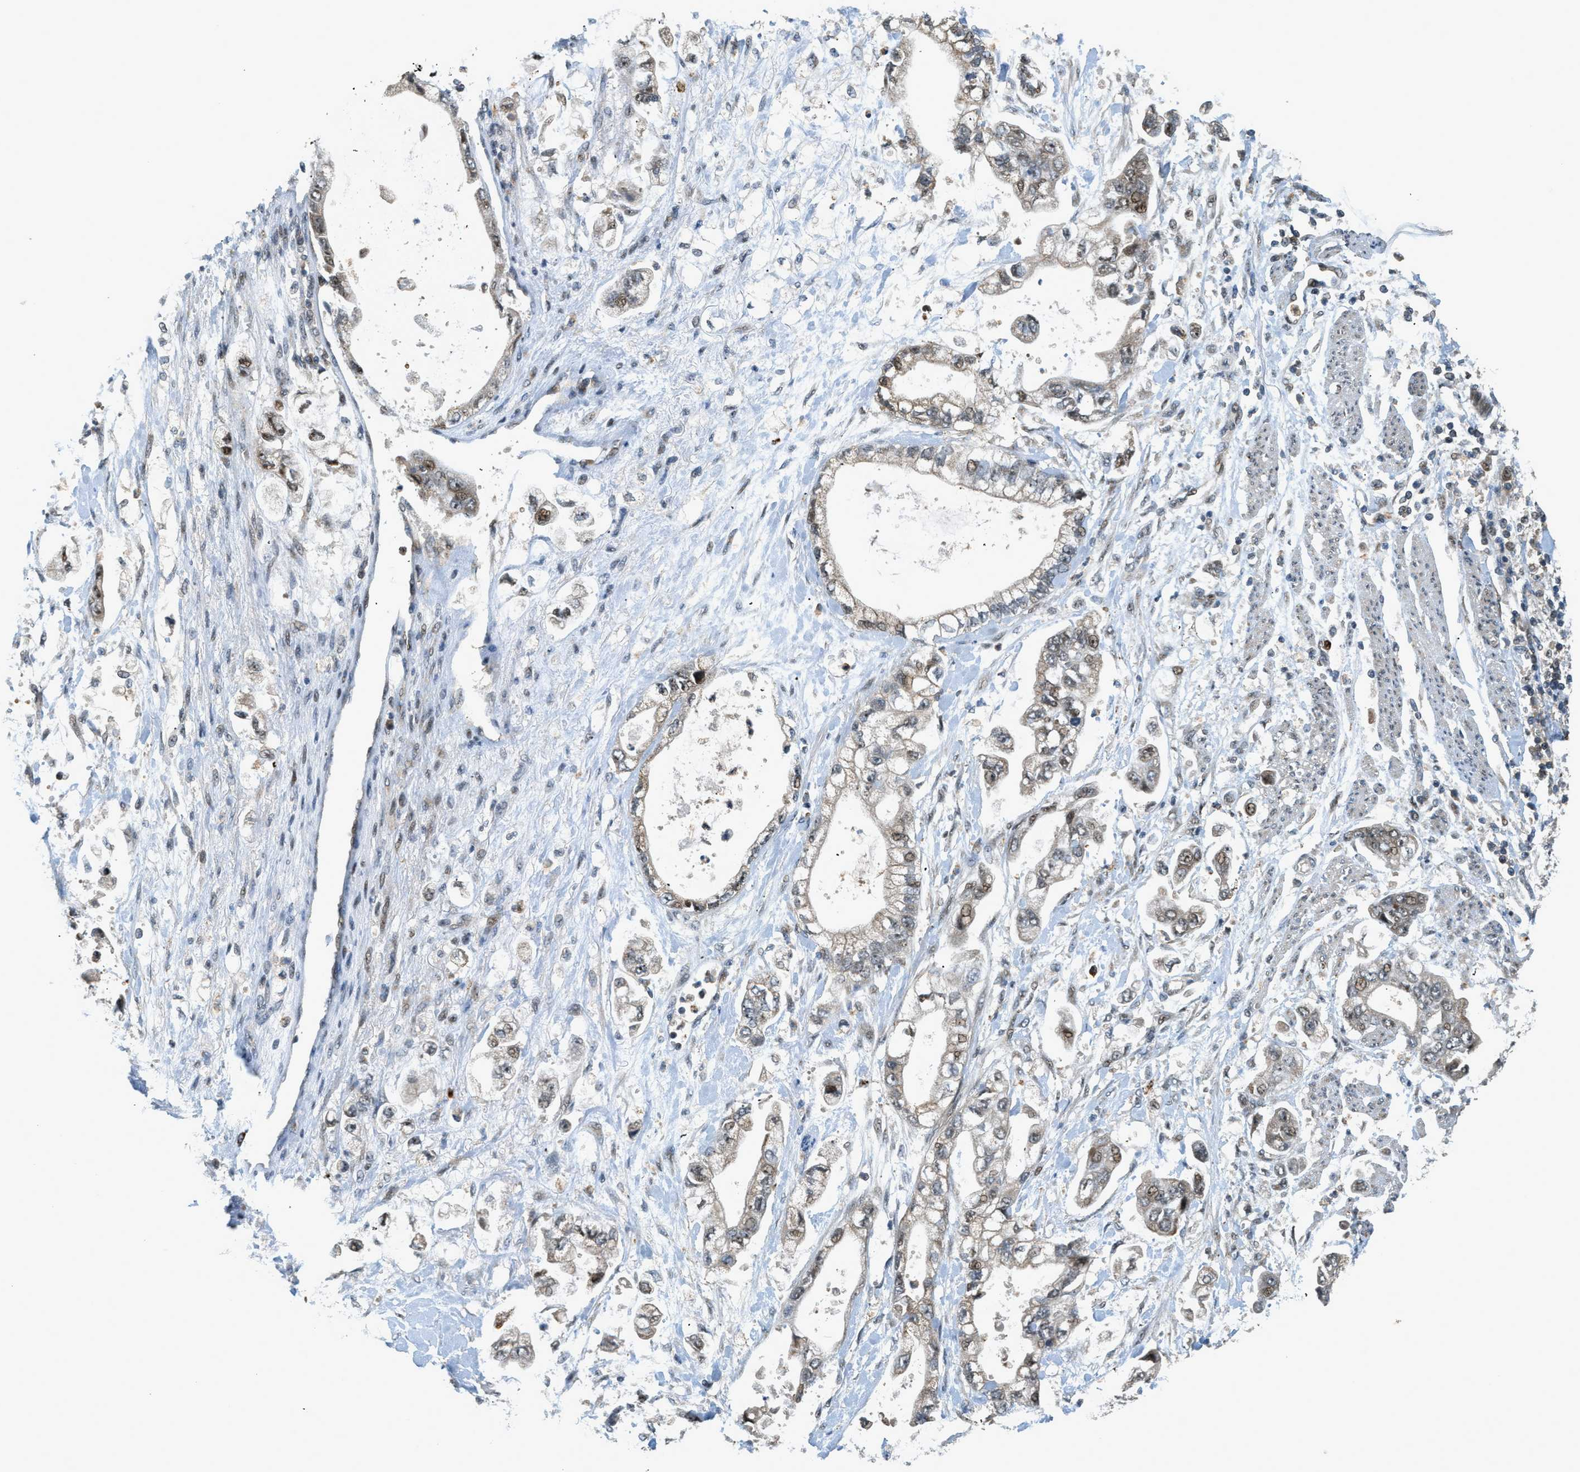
{"staining": {"intensity": "weak", "quantity": "25%-75%", "location": "nuclear"}, "tissue": "stomach cancer", "cell_type": "Tumor cells", "image_type": "cancer", "snomed": [{"axis": "morphology", "description": "Normal tissue, NOS"}, {"axis": "morphology", "description": "Adenocarcinoma, NOS"}, {"axis": "topography", "description": "Stomach"}], "caption": "Adenocarcinoma (stomach) tissue displays weak nuclear positivity in approximately 25%-75% of tumor cells, visualized by immunohistochemistry.", "gene": "TRAPPC14", "patient": {"sex": "male", "age": 62}}